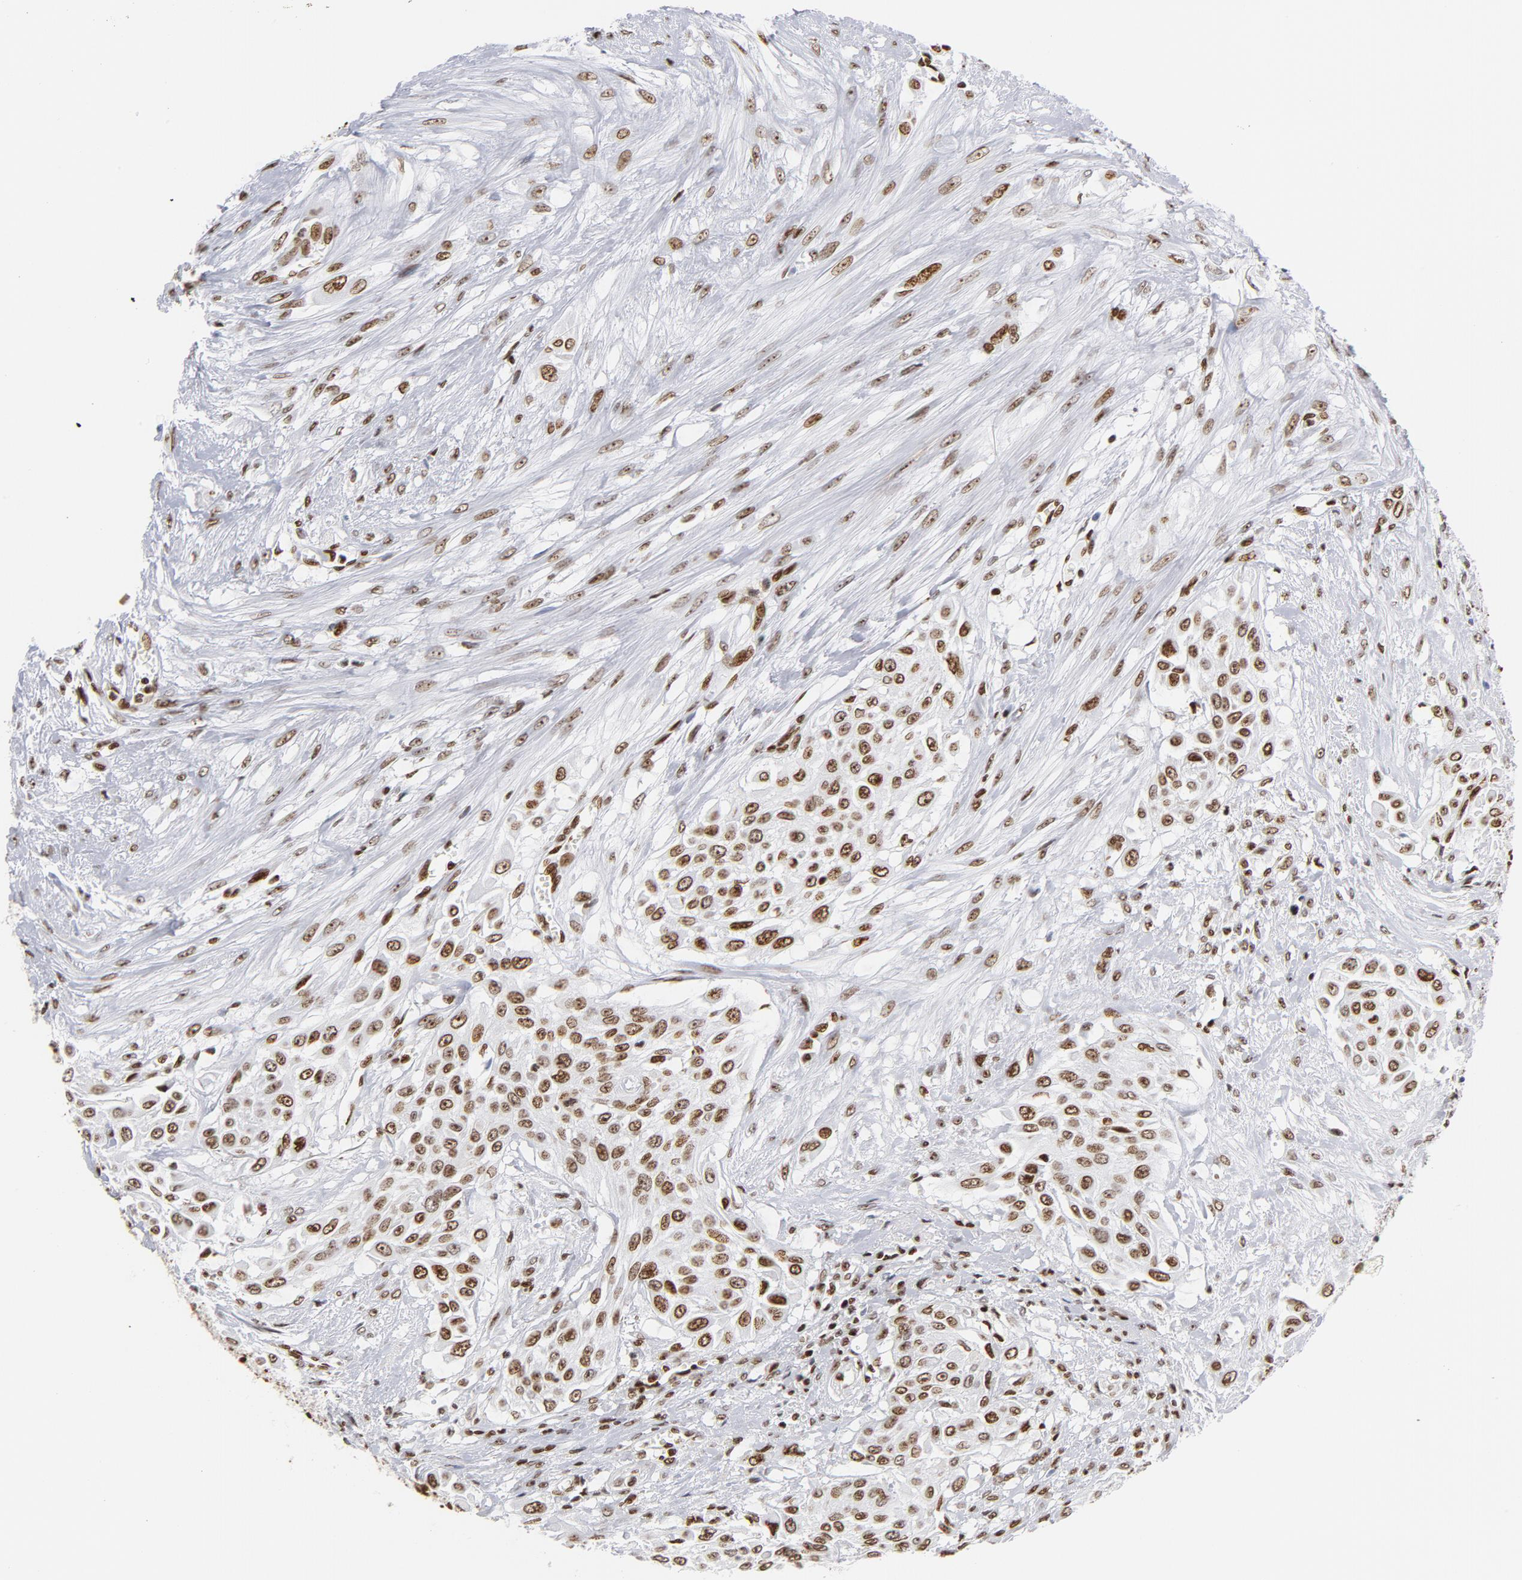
{"staining": {"intensity": "moderate", "quantity": ">75%", "location": "cytoplasmic/membranous,nuclear"}, "tissue": "urothelial cancer", "cell_type": "Tumor cells", "image_type": "cancer", "snomed": [{"axis": "morphology", "description": "Urothelial carcinoma, High grade"}, {"axis": "topography", "description": "Urinary bladder"}], "caption": "Urothelial cancer tissue displays moderate cytoplasmic/membranous and nuclear expression in approximately >75% of tumor cells", "gene": "TOP2B", "patient": {"sex": "male", "age": 57}}